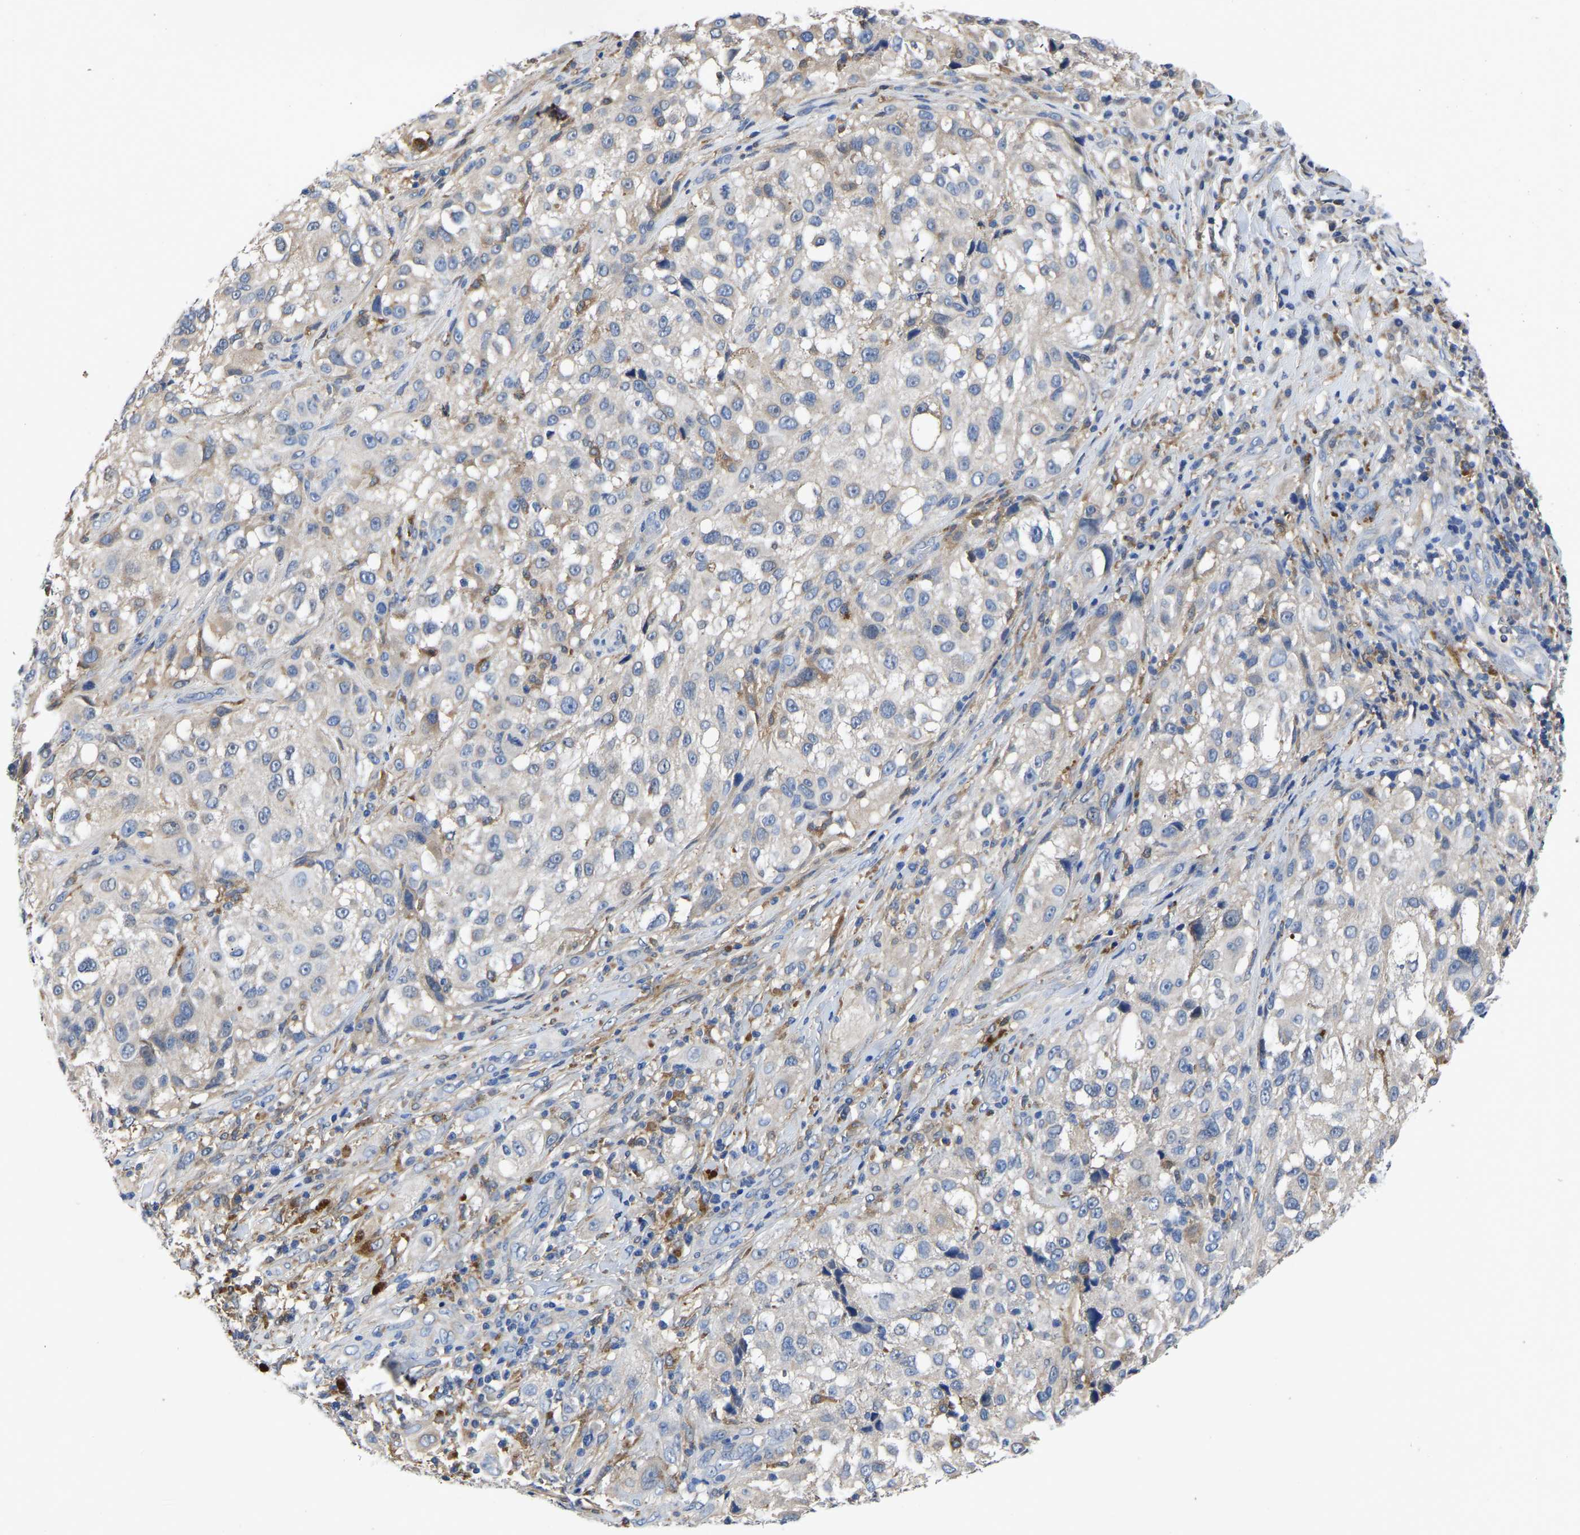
{"staining": {"intensity": "weak", "quantity": "<25%", "location": "cytoplasmic/membranous"}, "tissue": "melanoma", "cell_type": "Tumor cells", "image_type": "cancer", "snomed": [{"axis": "morphology", "description": "Necrosis, NOS"}, {"axis": "morphology", "description": "Malignant melanoma, NOS"}, {"axis": "topography", "description": "Skin"}], "caption": "High power microscopy image of an immunohistochemistry photomicrograph of melanoma, revealing no significant expression in tumor cells. The staining was performed using DAB to visualize the protein expression in brown, while the nuclei were stained in blue with hematoxylin (Magnification: 20x).", "gene": "ATG2B", "patient": {"sex": "female", "age": 87}}